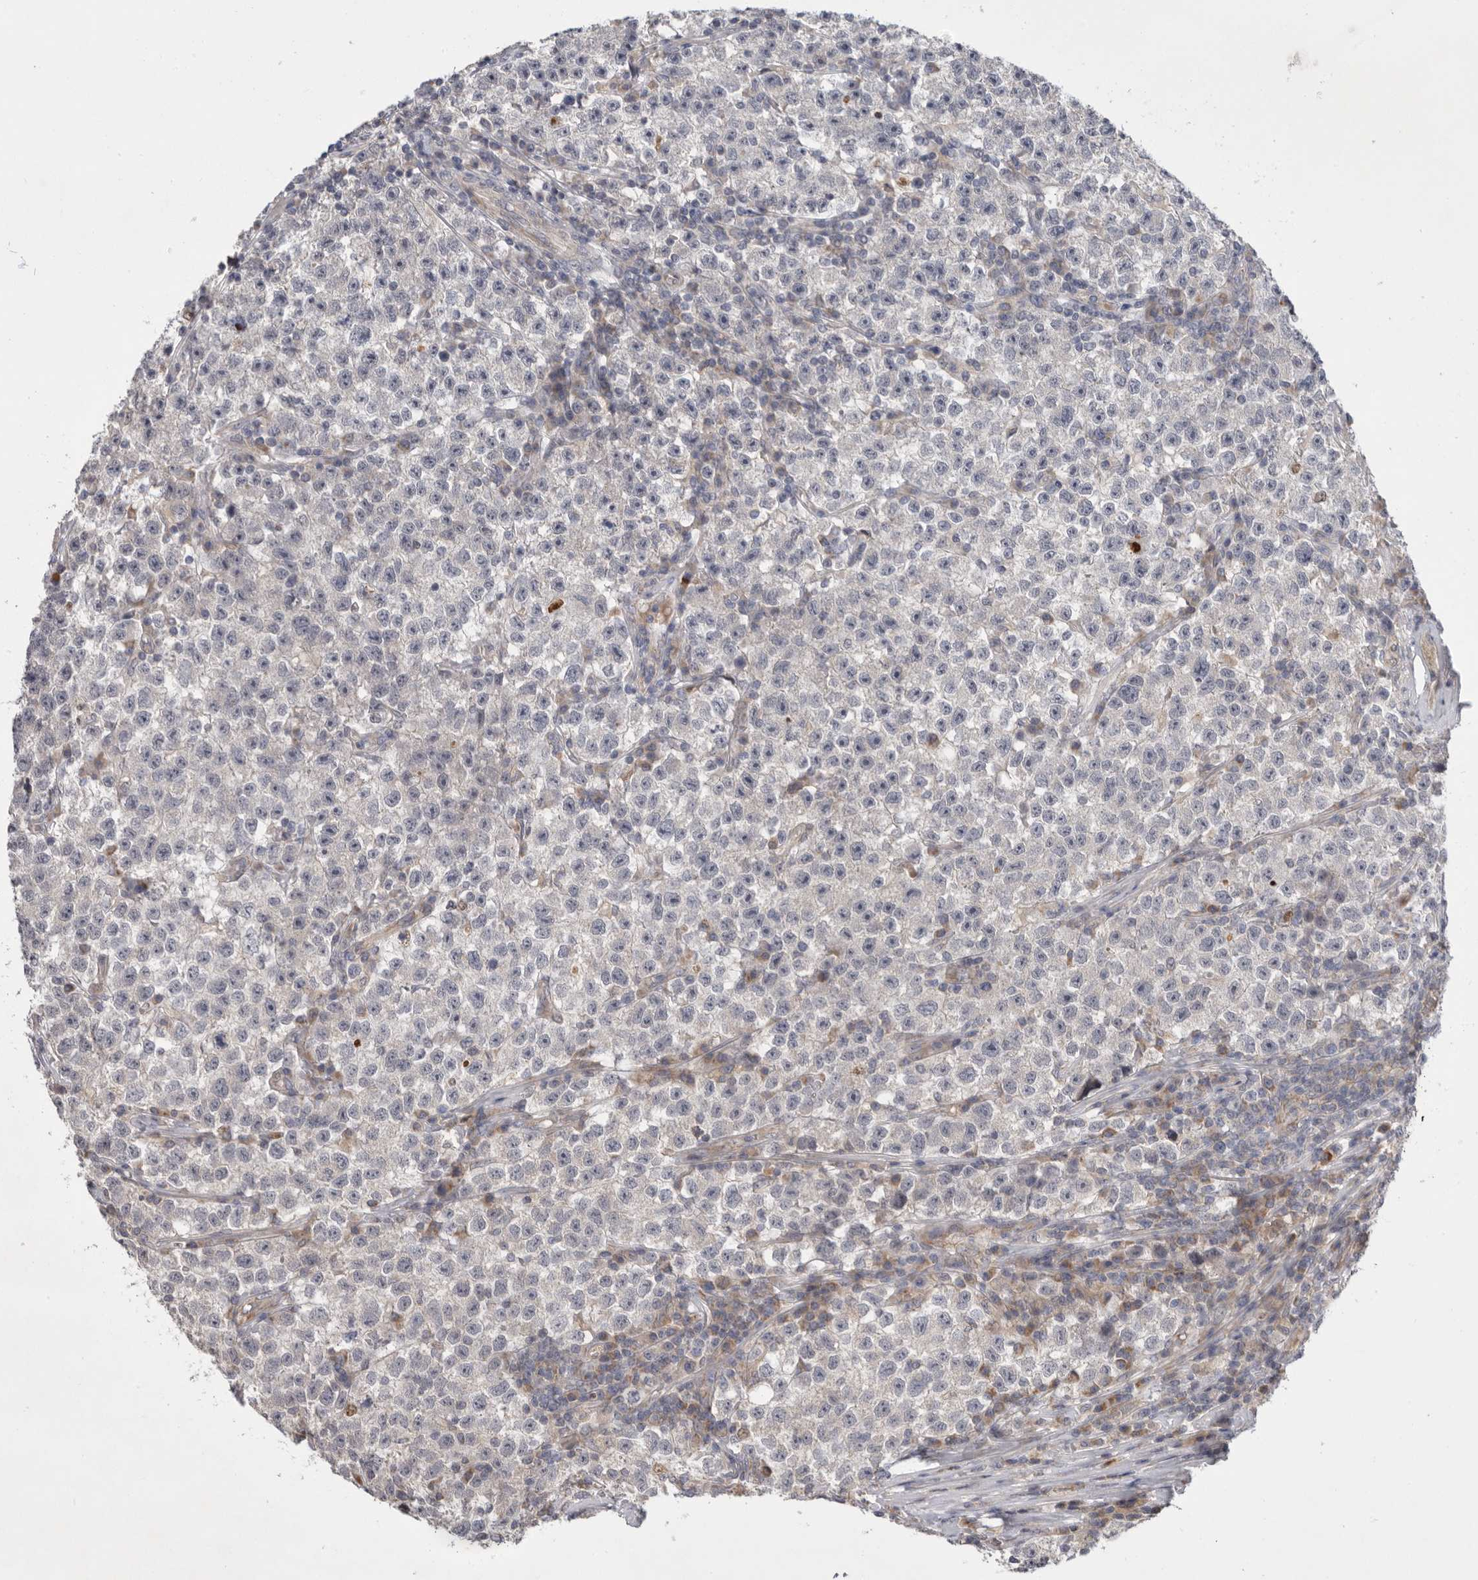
{"staining": {"intensity": "negative", "quantity": "none", "location": "none"}, "tissue": "testis cancer", "cell_type": "Tumor cells", "image_type": "cancer", "snomed": [{"axis": "morphology", "description": "Seminoma, NOS"}, {"axis": "topography", "description": "Testis"}], "caption": "IHC histopathology image of neoplastic tissue: seminoma (testis) stained with DAB (3,3'-diaminobenzidine) displays no significant protein expression in tumor cells.", "gene": "MTFR1L", "patient": {"sex": "male", "age": 22}}